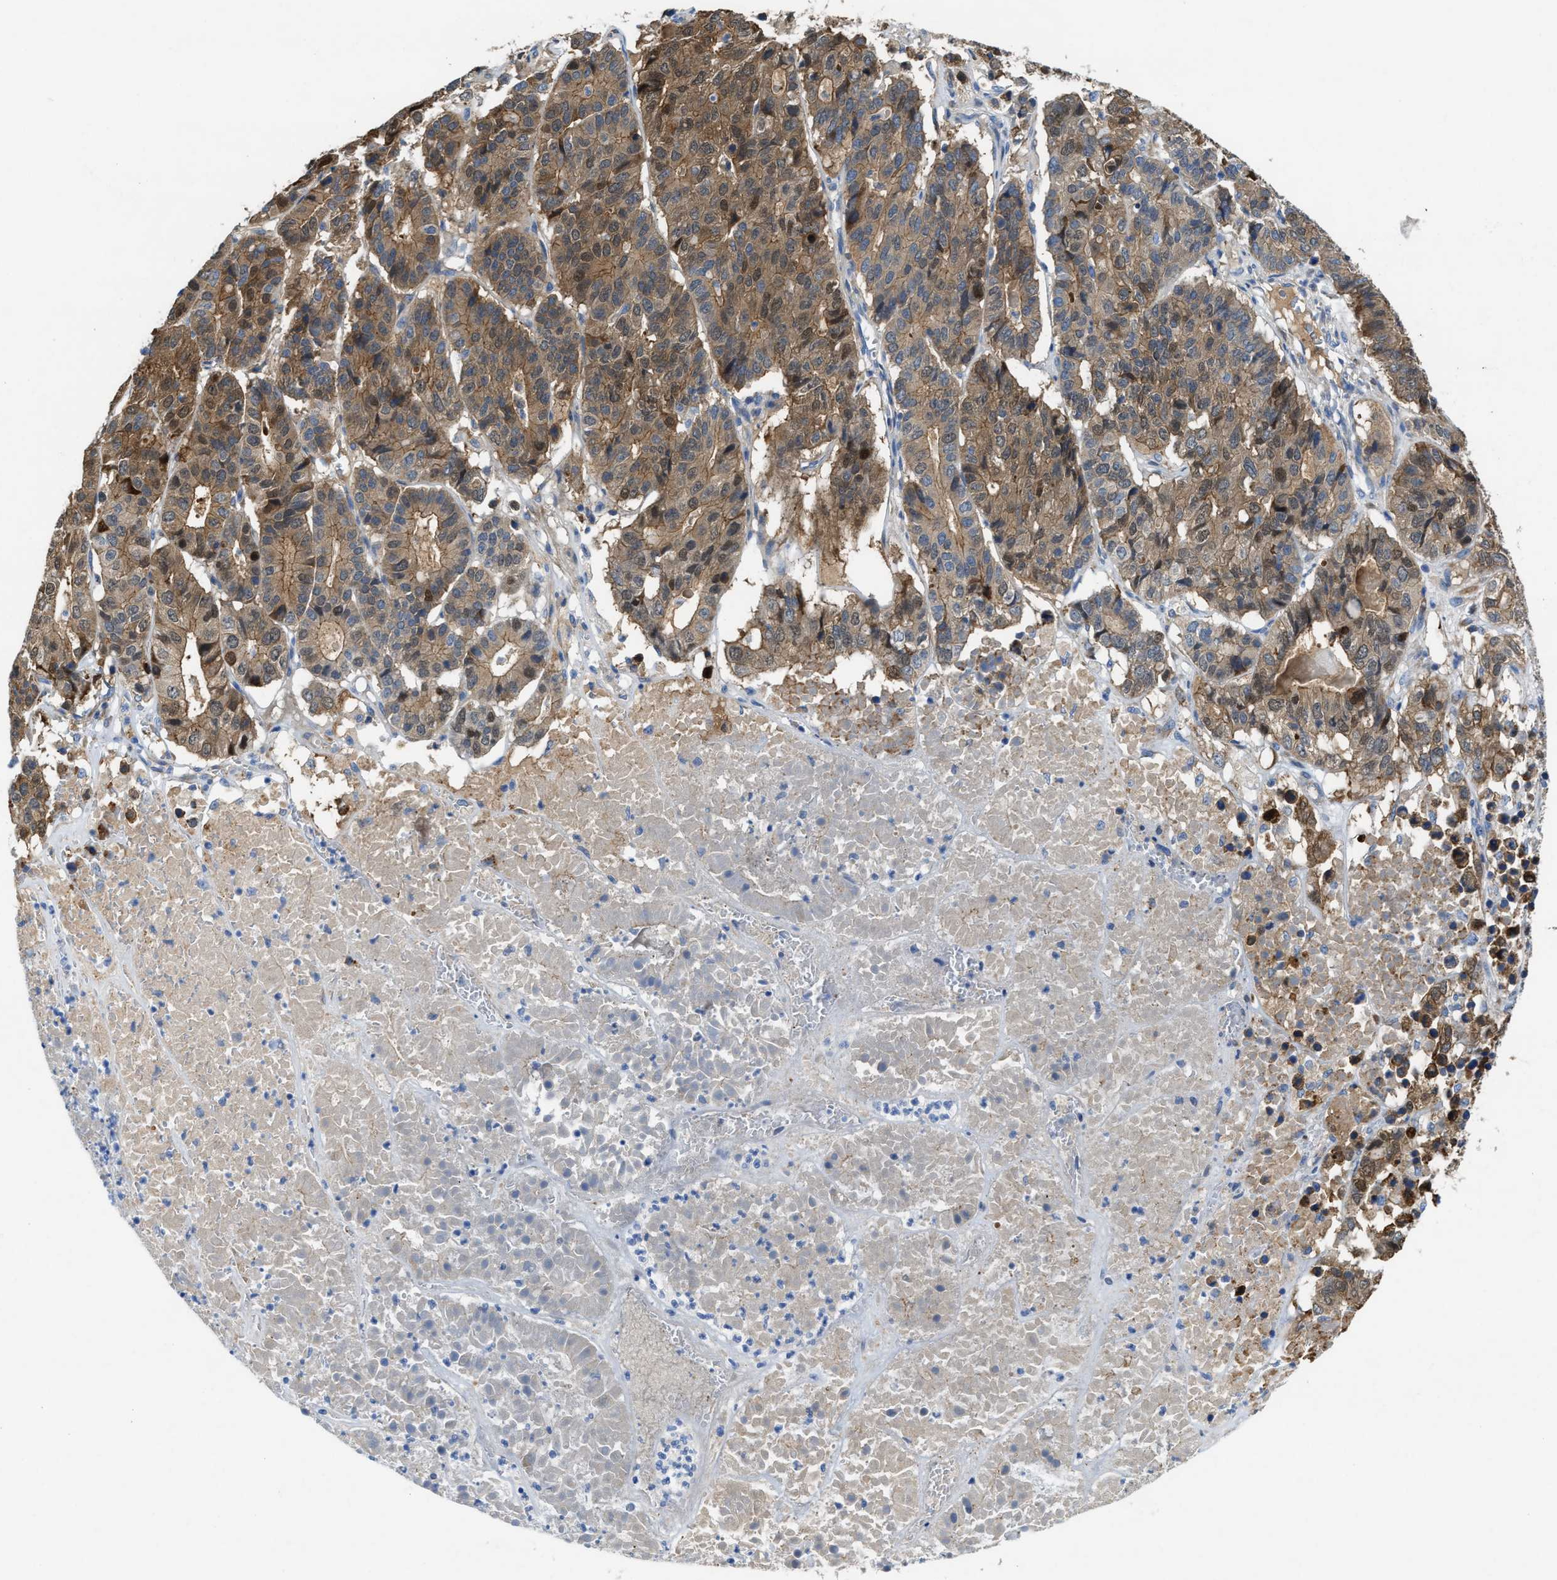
{"staining": {"intensity": "moderate", "quantity": ">75%", "location": "cytoplasmic/membranous"}, "tissue": "pancreatic cancer", "cell_type": "Tumor cells", "image_type": "cancer", "snomed": [{"axis": "morphology", "description": "Adenocarcinoma, NOS"}, {"axis": "topography", "description": "Pancreas"}], "caption": "The histopathology image demonstrates staining of pancreatic adenocarcinoma, revealing moderate cytoplasmic/membranous protein expression (brown color) within tumor cells.", "gene": "ASS1", "patient": {"sex": "male", "age": 50}}